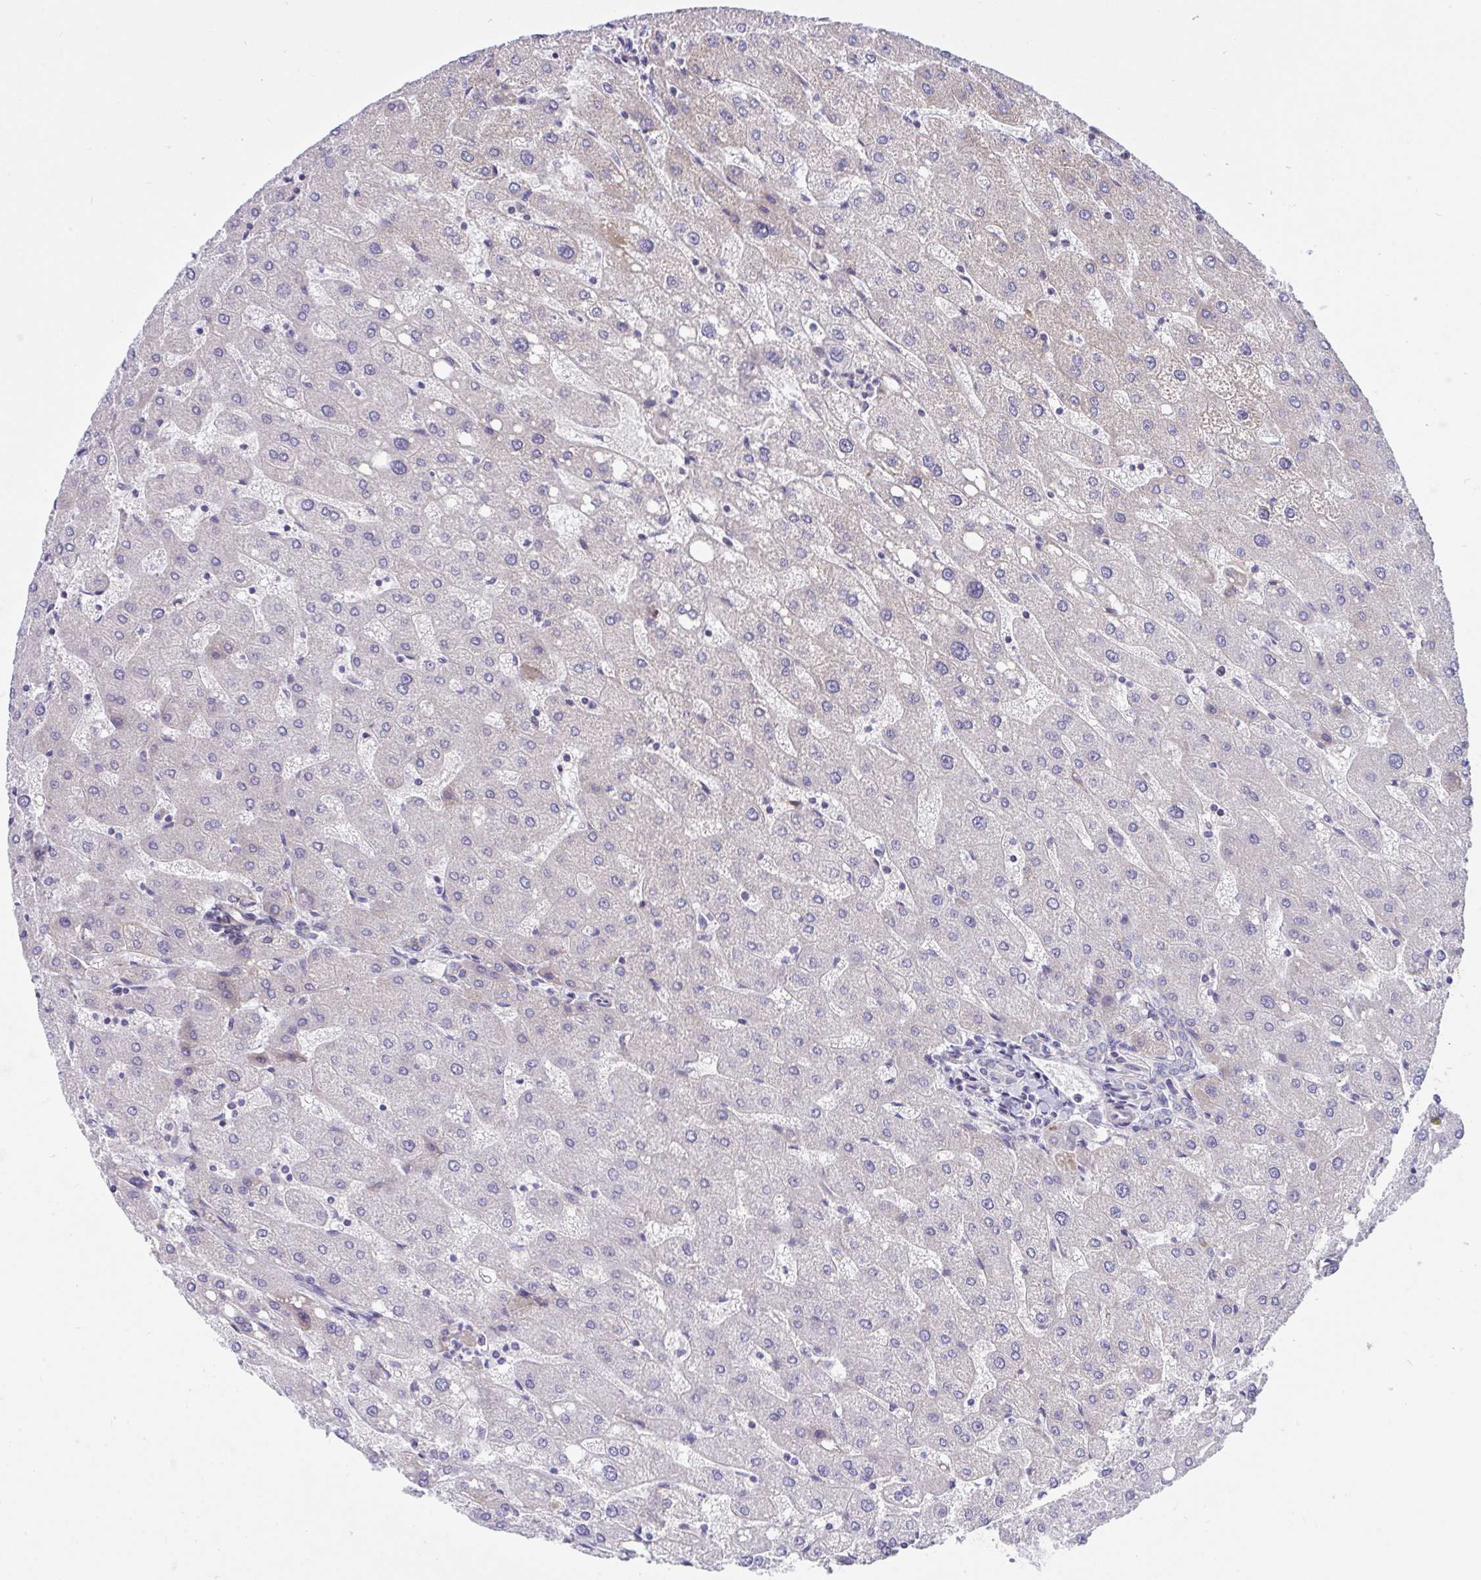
{"staining": {"intensity": "negative", "quantity": "none", "location": "none"}, "tissue": "liver", "cell_type": "Cholangiocytes", "image_type": "normal", "snomed": [{"axis": "morphology", "description": "Normal tissue, NOS"}, {"axis": "topography", "description": "Liver"}], "caption": "IHC histopathology image of benign liver: human liver stained with DAB demonstrates no significant protein positivity in cholangiocytes. Nuclei are stained in blue.", "gene": "DTX3", "patient": {"sex": "male", "age": 67}}